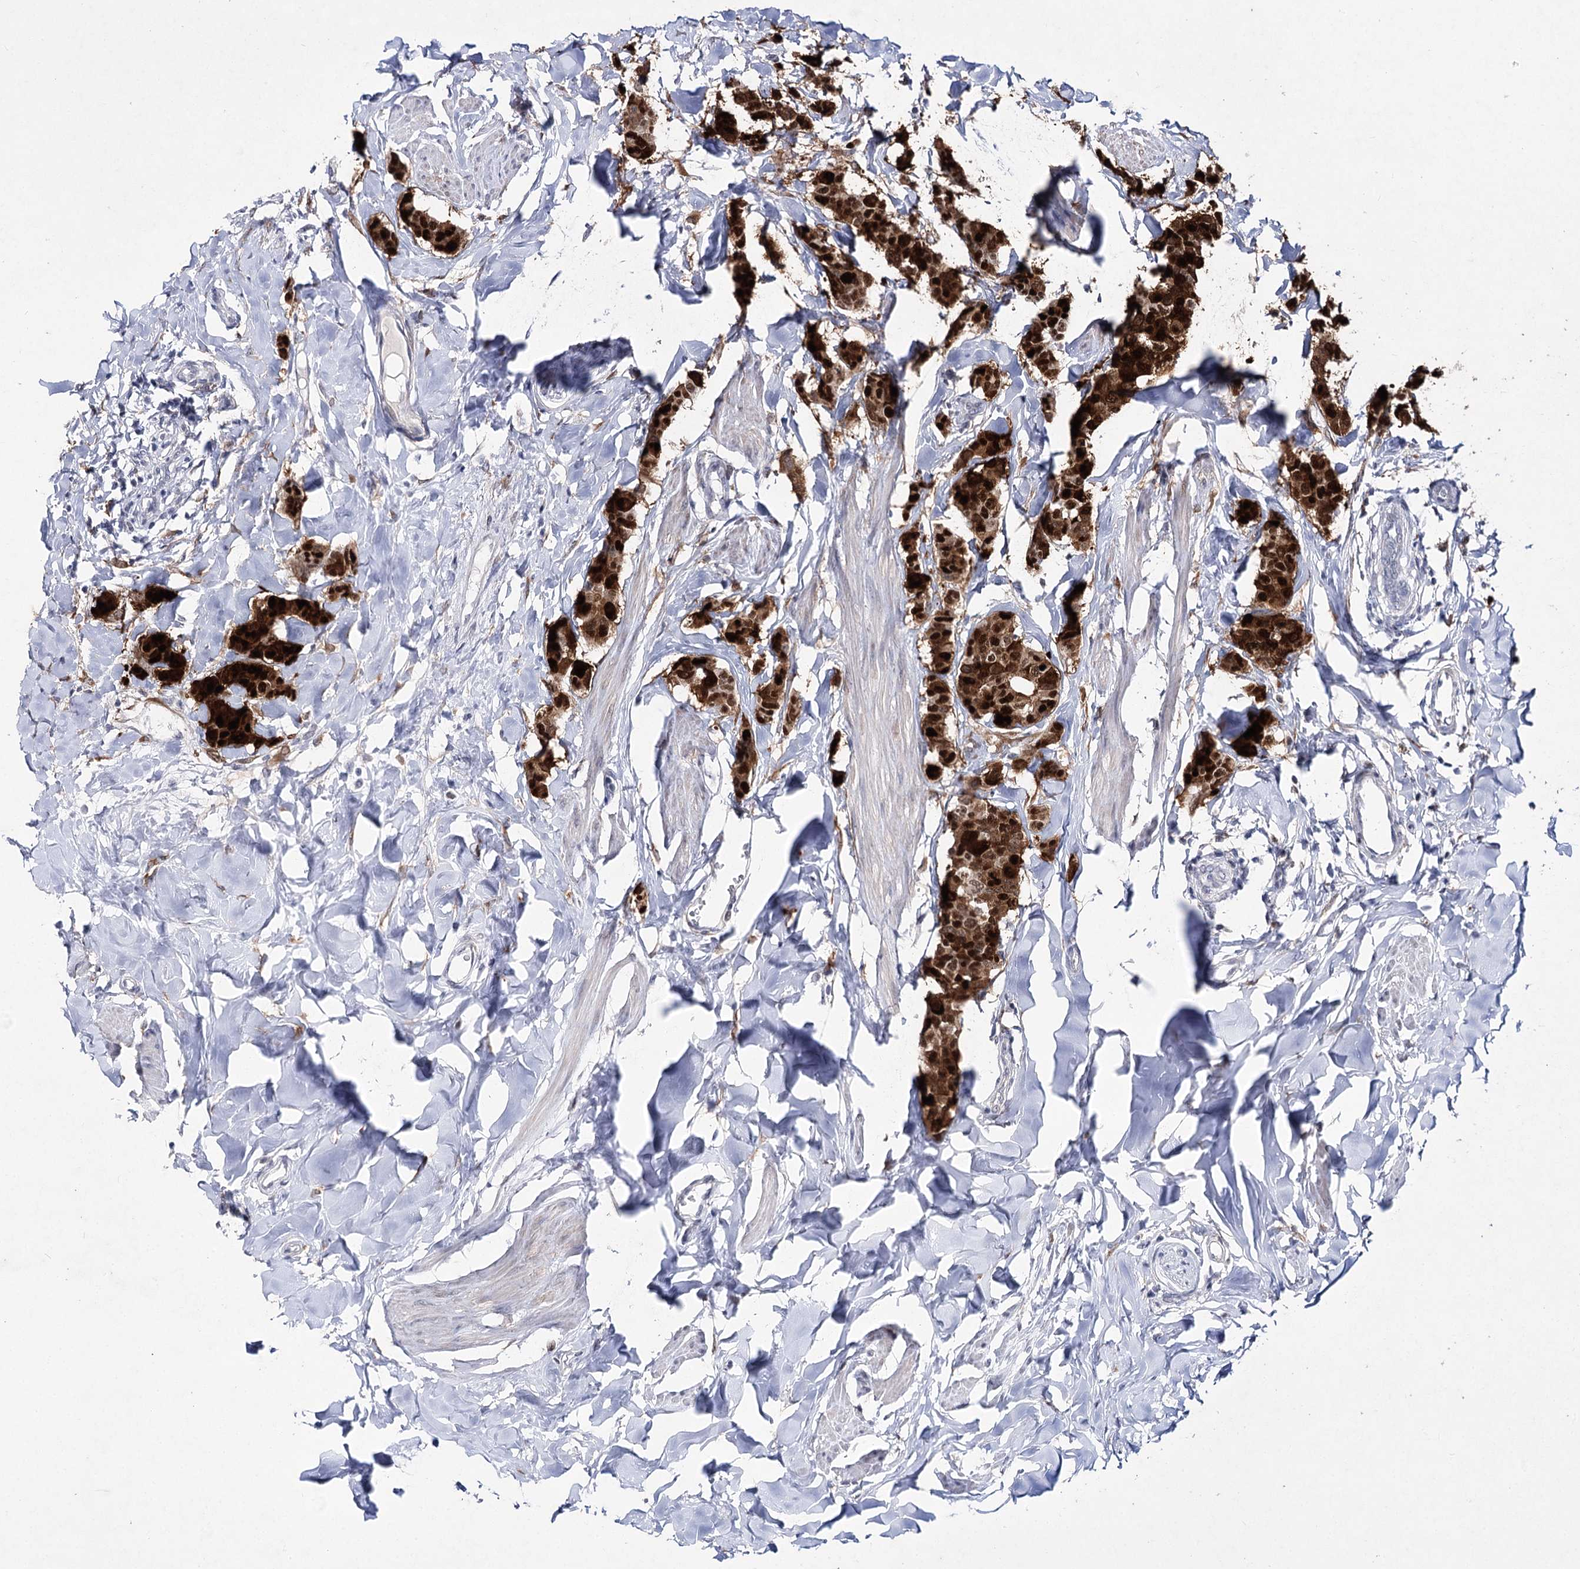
{"staining": {"intensity": "strong", "quantity": ">75%", "location": "cytoplasmic/membranous,nuclear"}, "tissue": "breast cancer", "cell_type": "Tumor cells", "image_type": "cancer", "snomed": [{"axis": "morphology", "description": "Duct carcinoma"}, {"axis": "topography", "description": "Breast"}], "caption": "Protein analysis of intraductal carcinoma (breast) tissue reveals strong cytoplasmic/membranous and nuclear expression in approximately >75% of tumor cells.", "gene": "UGDH", "patient": {"sex": "female", "age": 40}}